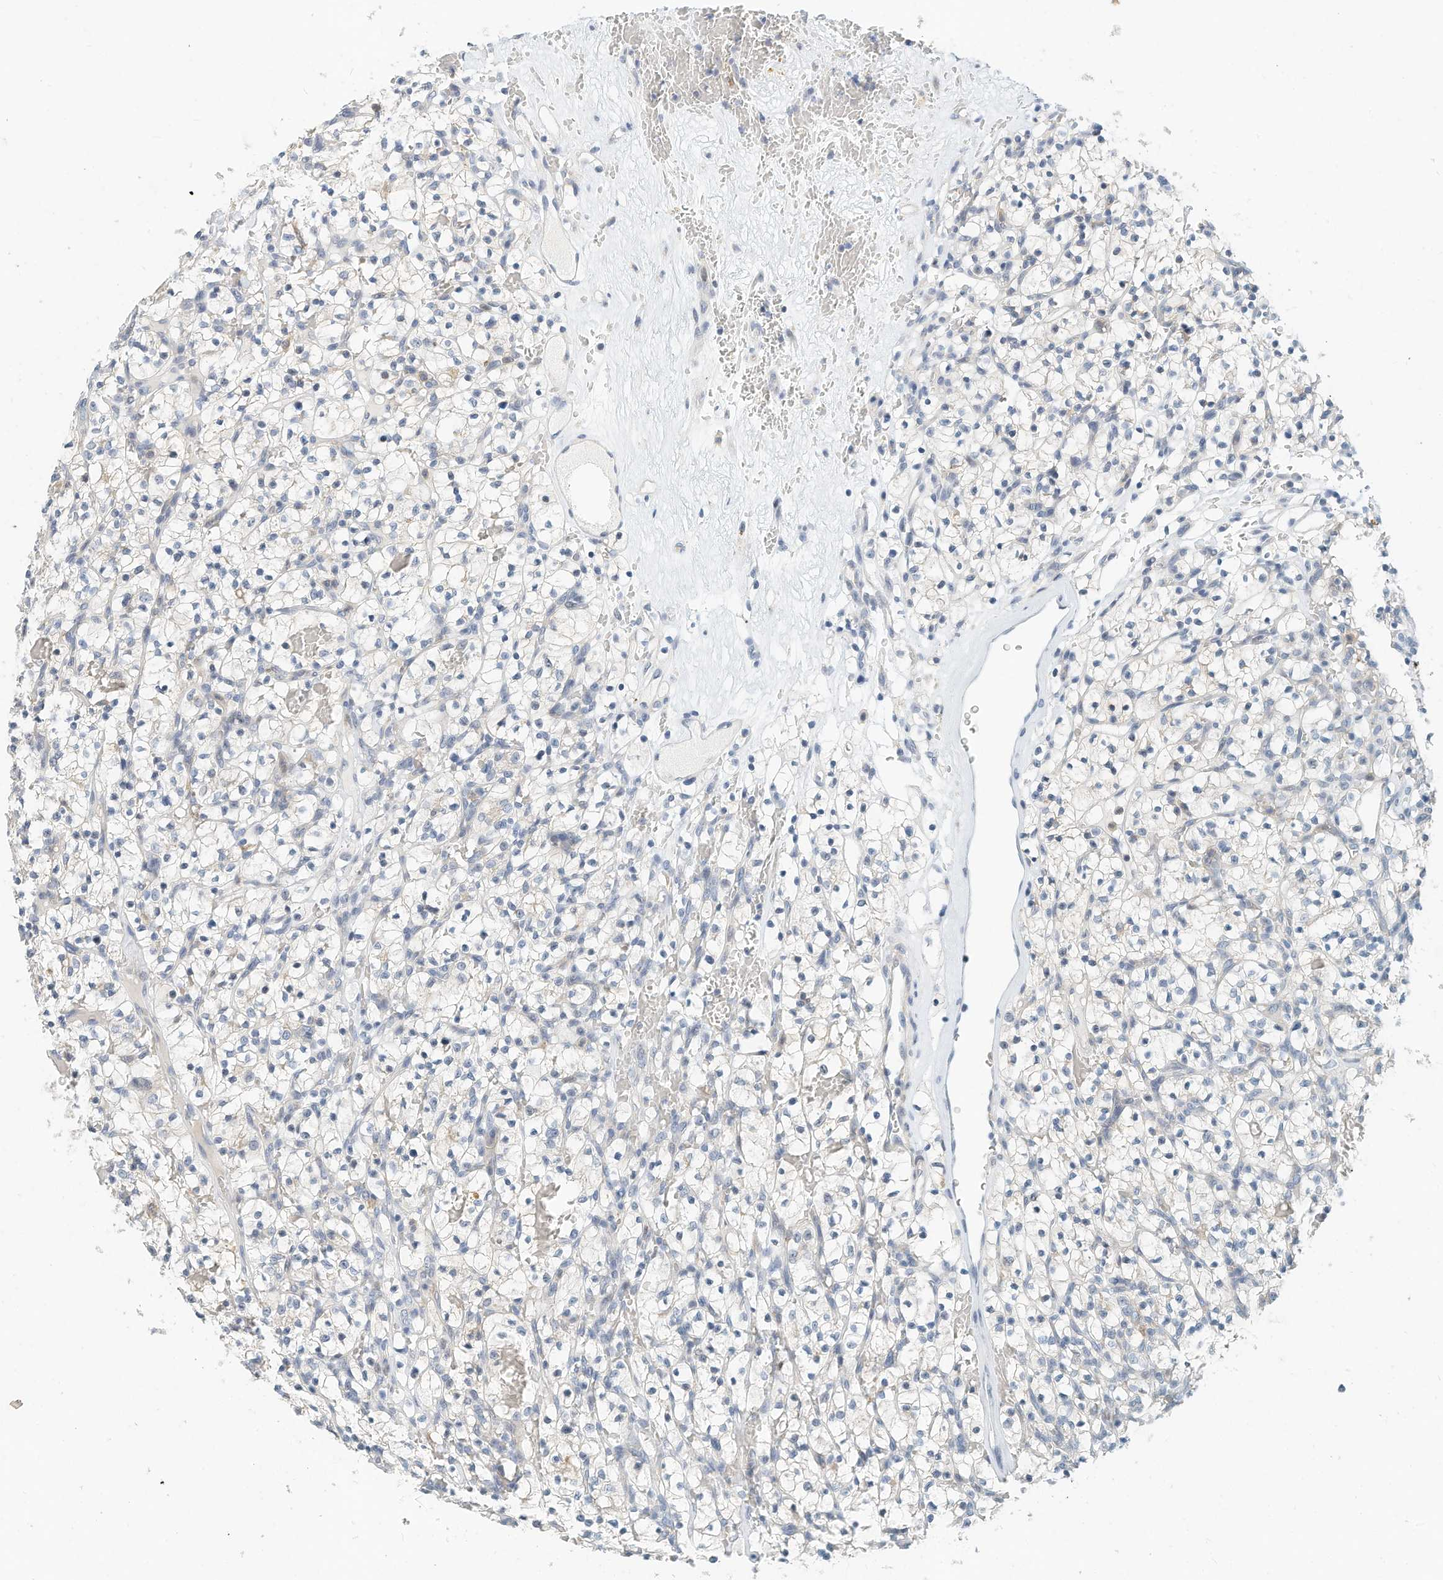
{"staining": {"intensity": "negative", "quantity": "none", "location": "none"}, "tissue": "renal cancer", "cell_type": "Tumor cells", "image_type": "cancer", "snomed": [{"axis": "morphology", "description": "Adenocarcinoma, NOS"}, {"axis": "topography", "description": "Kidney"}], "caption": "IHC micrograph of neoplastic tissue: adenocarcinoma (renal) stained with DAB (3,3'-diaminobenzidine) shows no significant protein expression in tumor cells.", "gene": "MICAL1", "patient": {"sex": "female", "age": 57}}